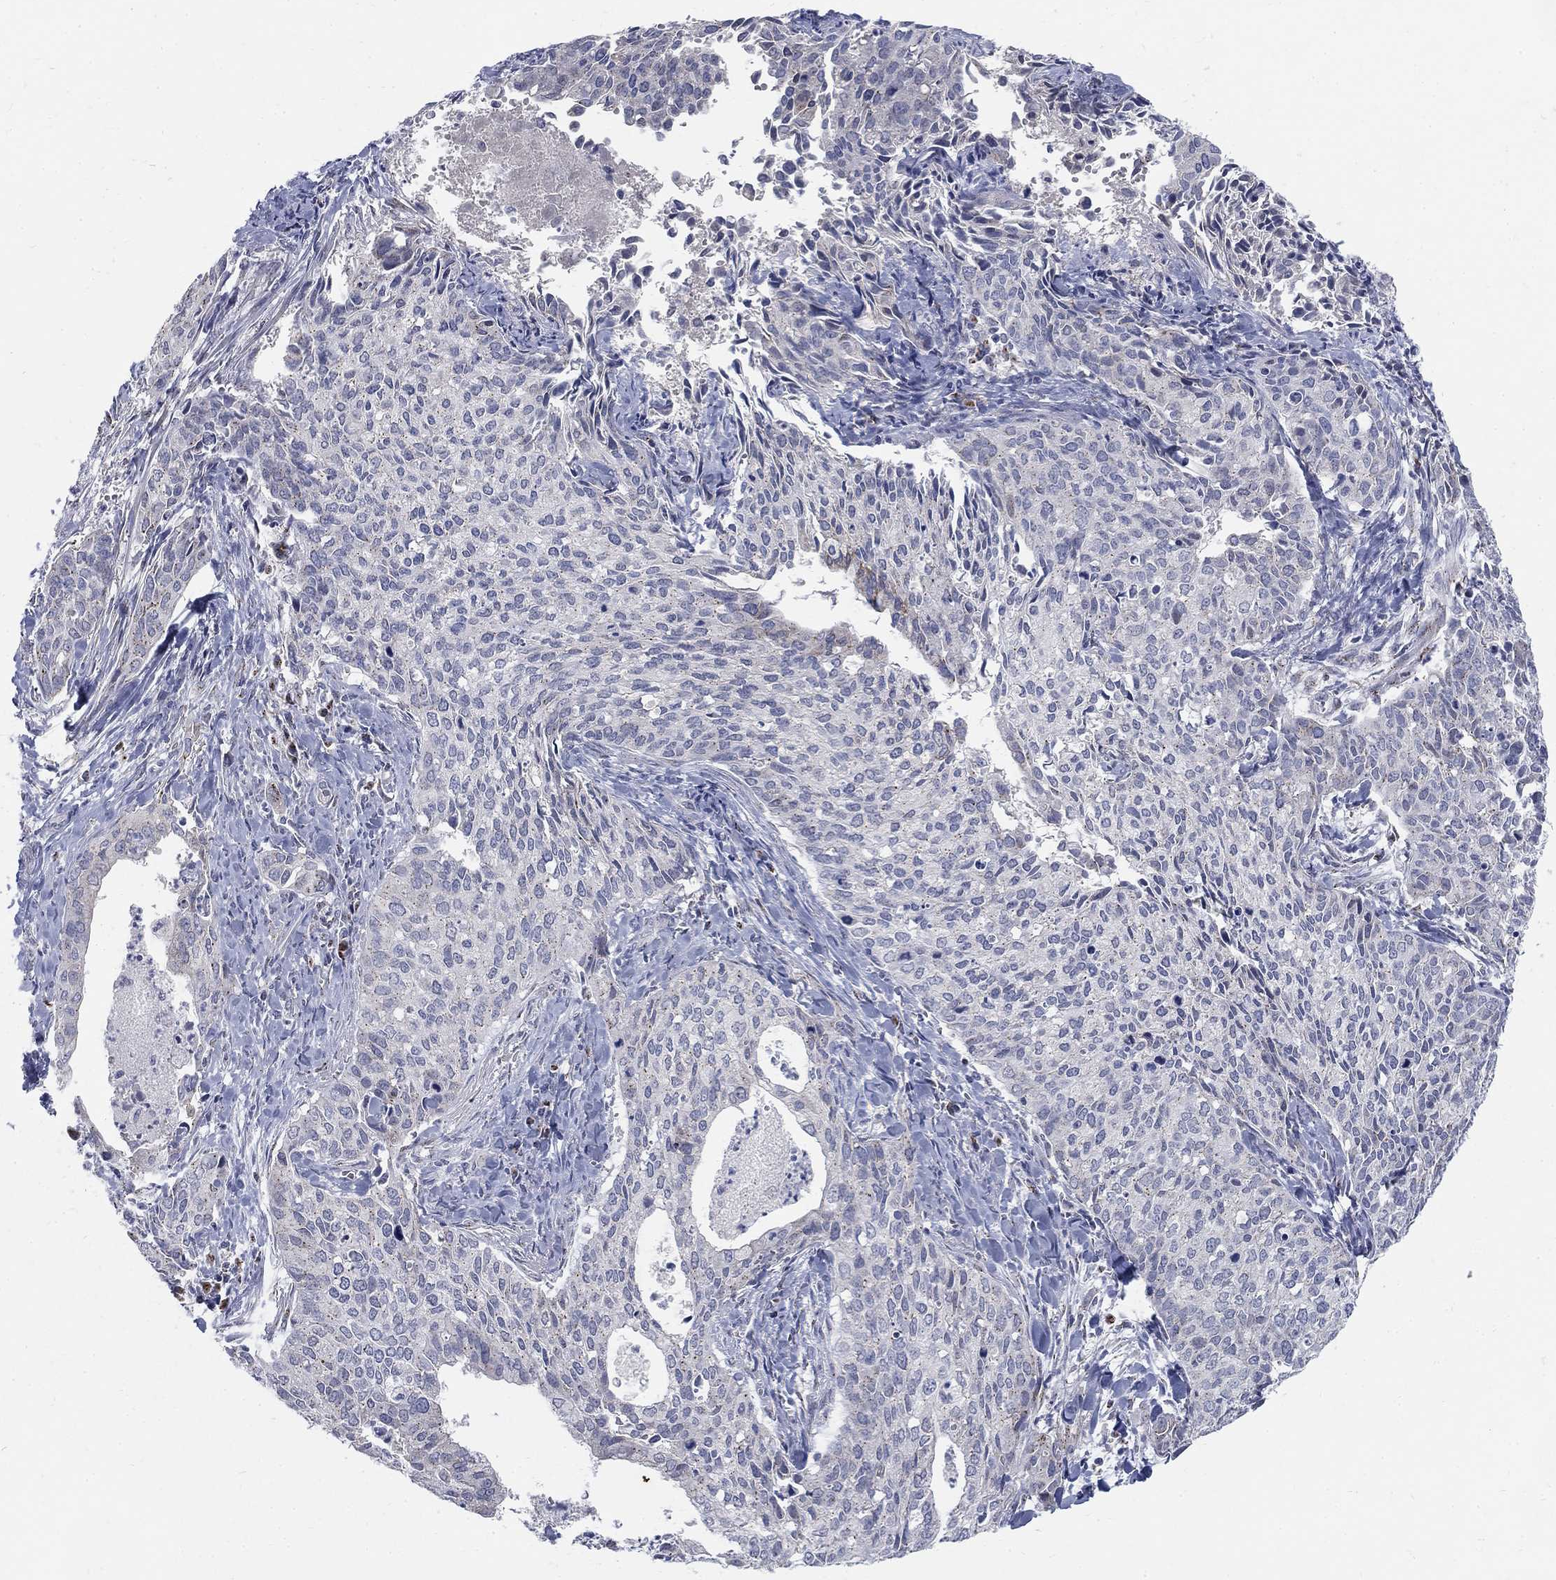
{"staining": {"intensity": "negative", "quantity": "none", "location": "none"}, "tissue": "cervical cancer", "cell_type": "Tumor cells", "image_type": "cancer", "snomed": [{"axis": "morphology", "description": "Squamous cell carcinoma, NOS"}, {"axis": "topography", "description": "Cervix"}], "caption": "DAB immunohistochemical staining of human squamous cell carcinoma (cervical) demonstrates no significant positivity in tumor cells.", "gene": "PANK3", "patient": {"sex": "female", "age": 29}}